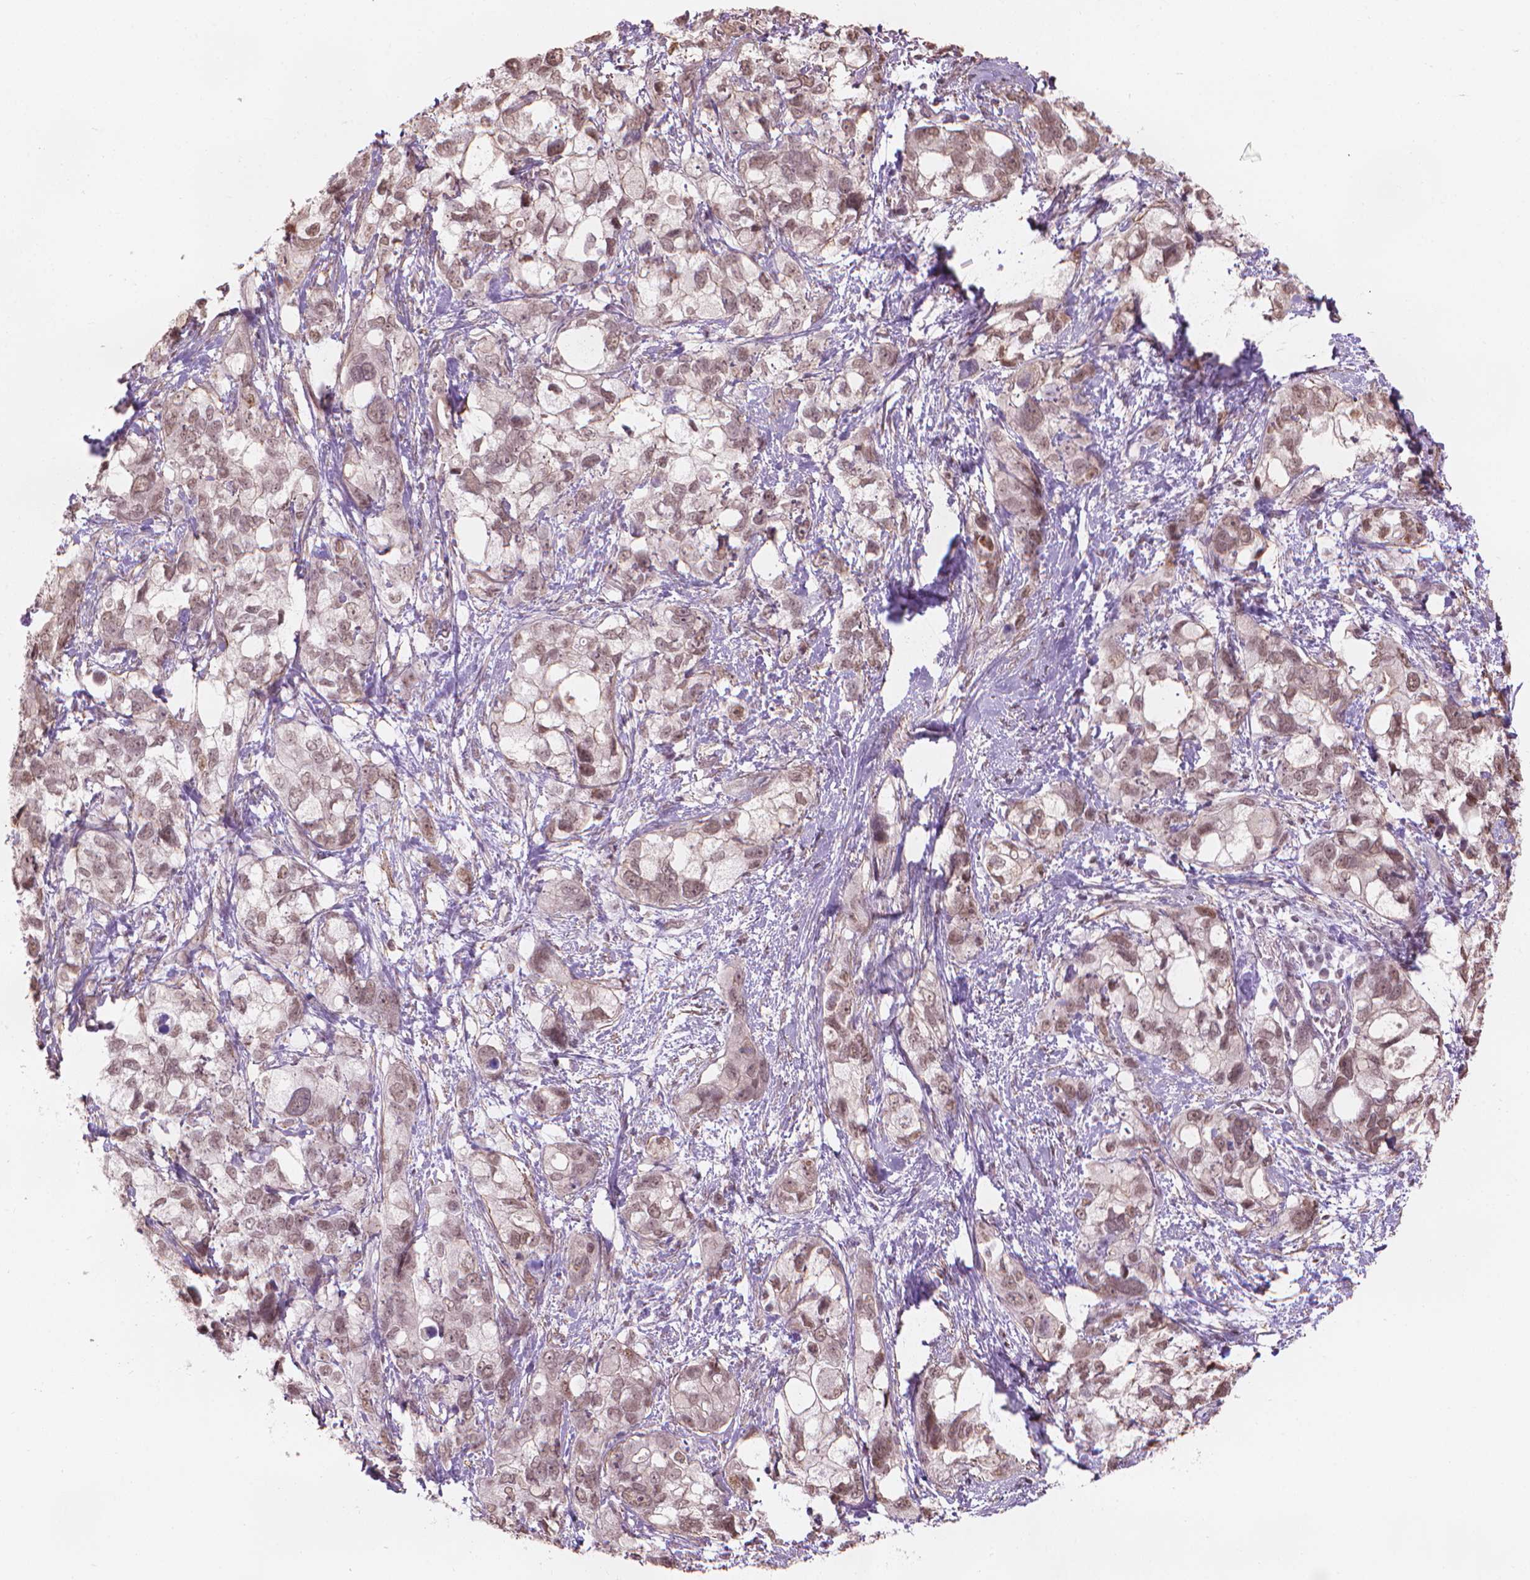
{"staining": {"intensity": "weak", "quantity": ">75%", "location": "nuclear"}, "tissue": "stomach cancer", "cell_type": "Tumor cells", "image_type": "cancer", "snomed": [{"axis": "morphology", "description": "Adenocarcinoma, NOS"}, {"axis": "topography", "description": "Stomach, upper"}], "caption": "About >75% of tumor cells in human adenocarcinoma (stomach) demonstrate weak nuclear protein positivity as visualized by brown immunohistochemical staining.", "gene": "HOXD4", "patient": {"sex": "female", "age": 81}}